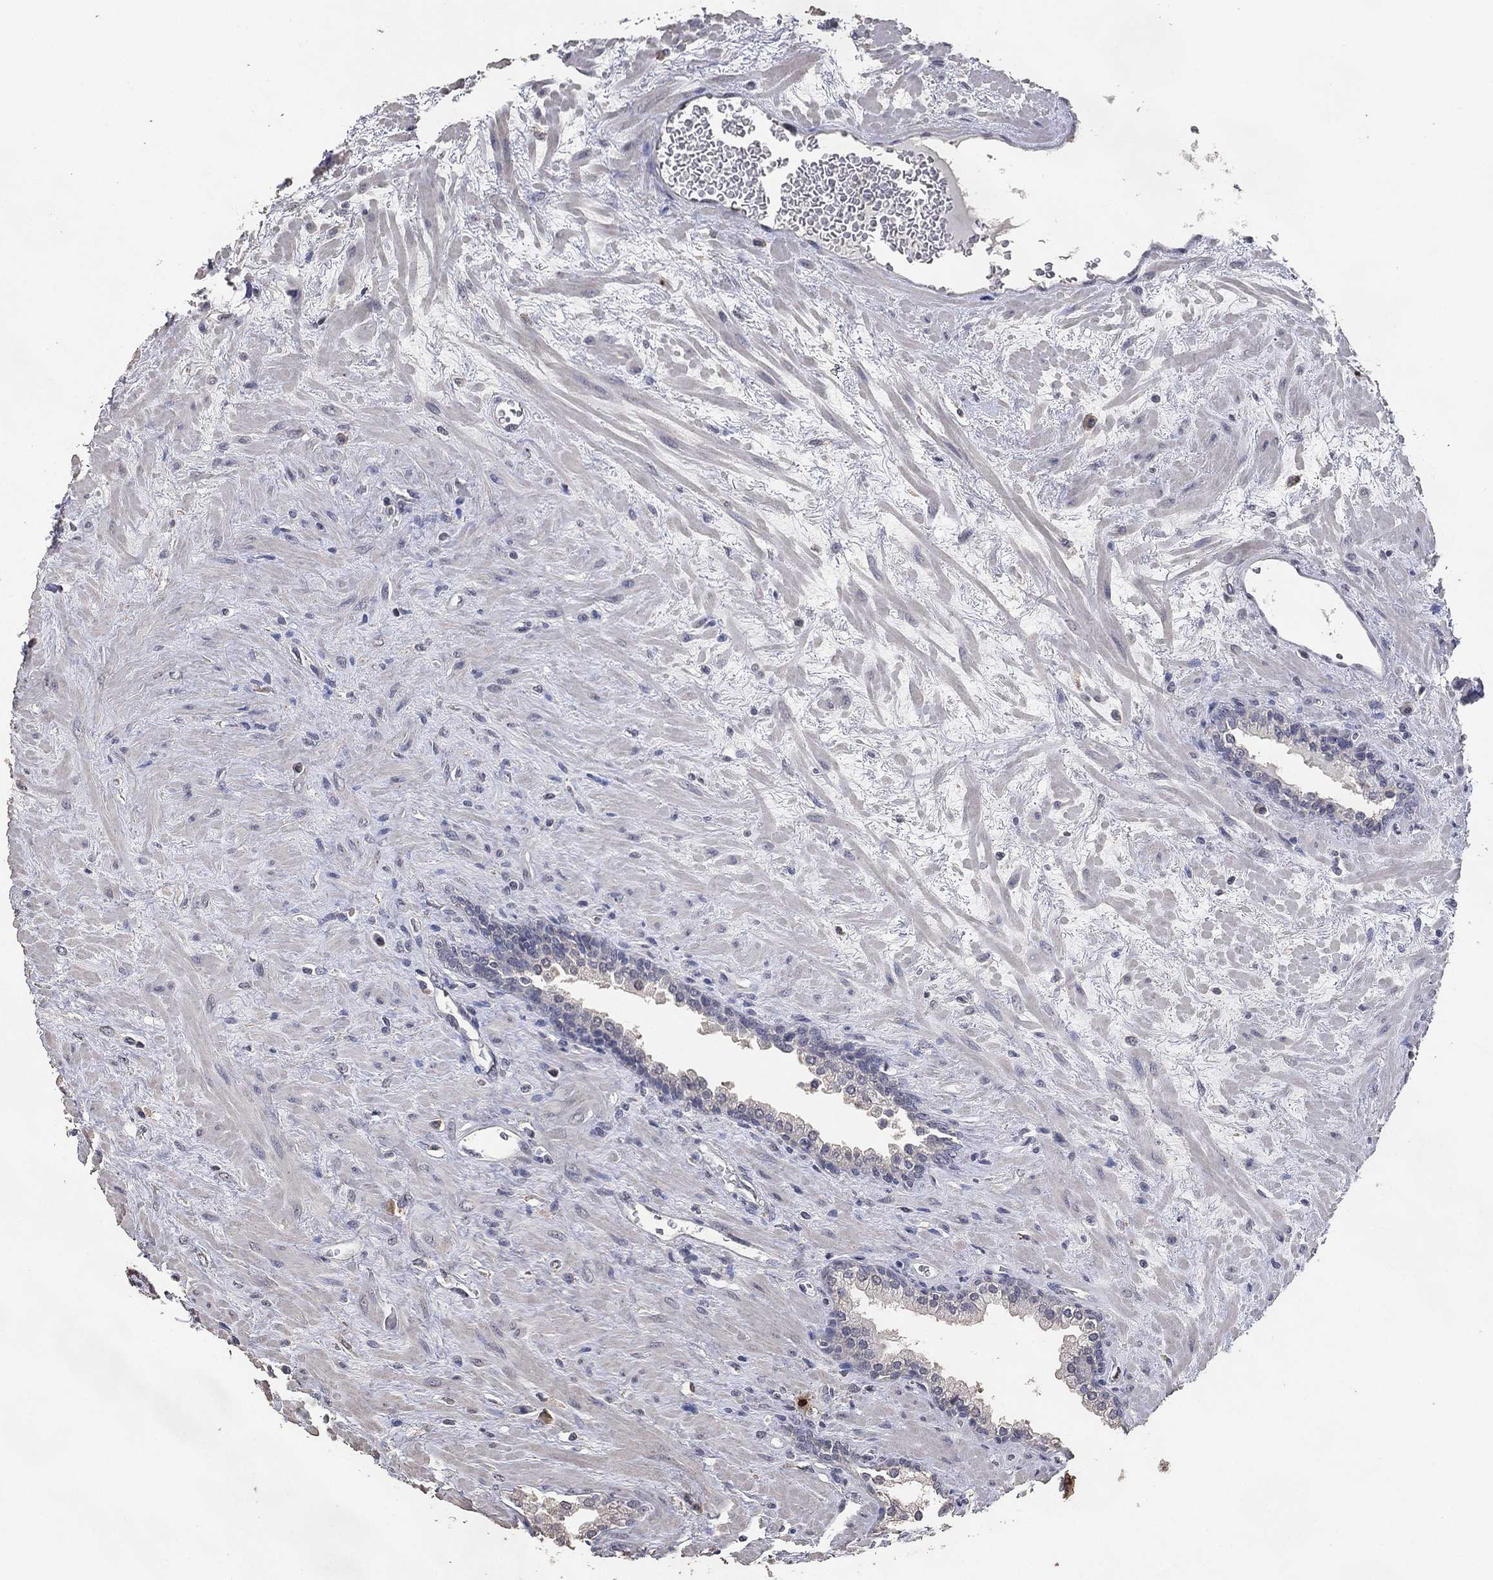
{"staining": {"intensity": "negative", "quantity": "none", "location": "none"}, "tissue": "prostate", "cell_type": "Glandular cells", "image_type": "normal", "snomed": [{"axis": "morphology", "description": "Normal tissue, NOS"}, {"axis": "topography", "description": "Prostate"}], "caption": "This is a photomicrograph of immunohistochemistry (IHC) staining of normal prostate, which shows no positivity in glandular cells. (Immunohistochemistry, brightfield microscopy, high magnification).", "gene": "DSG1", "patient": {"sex": "male", "age": 63}}